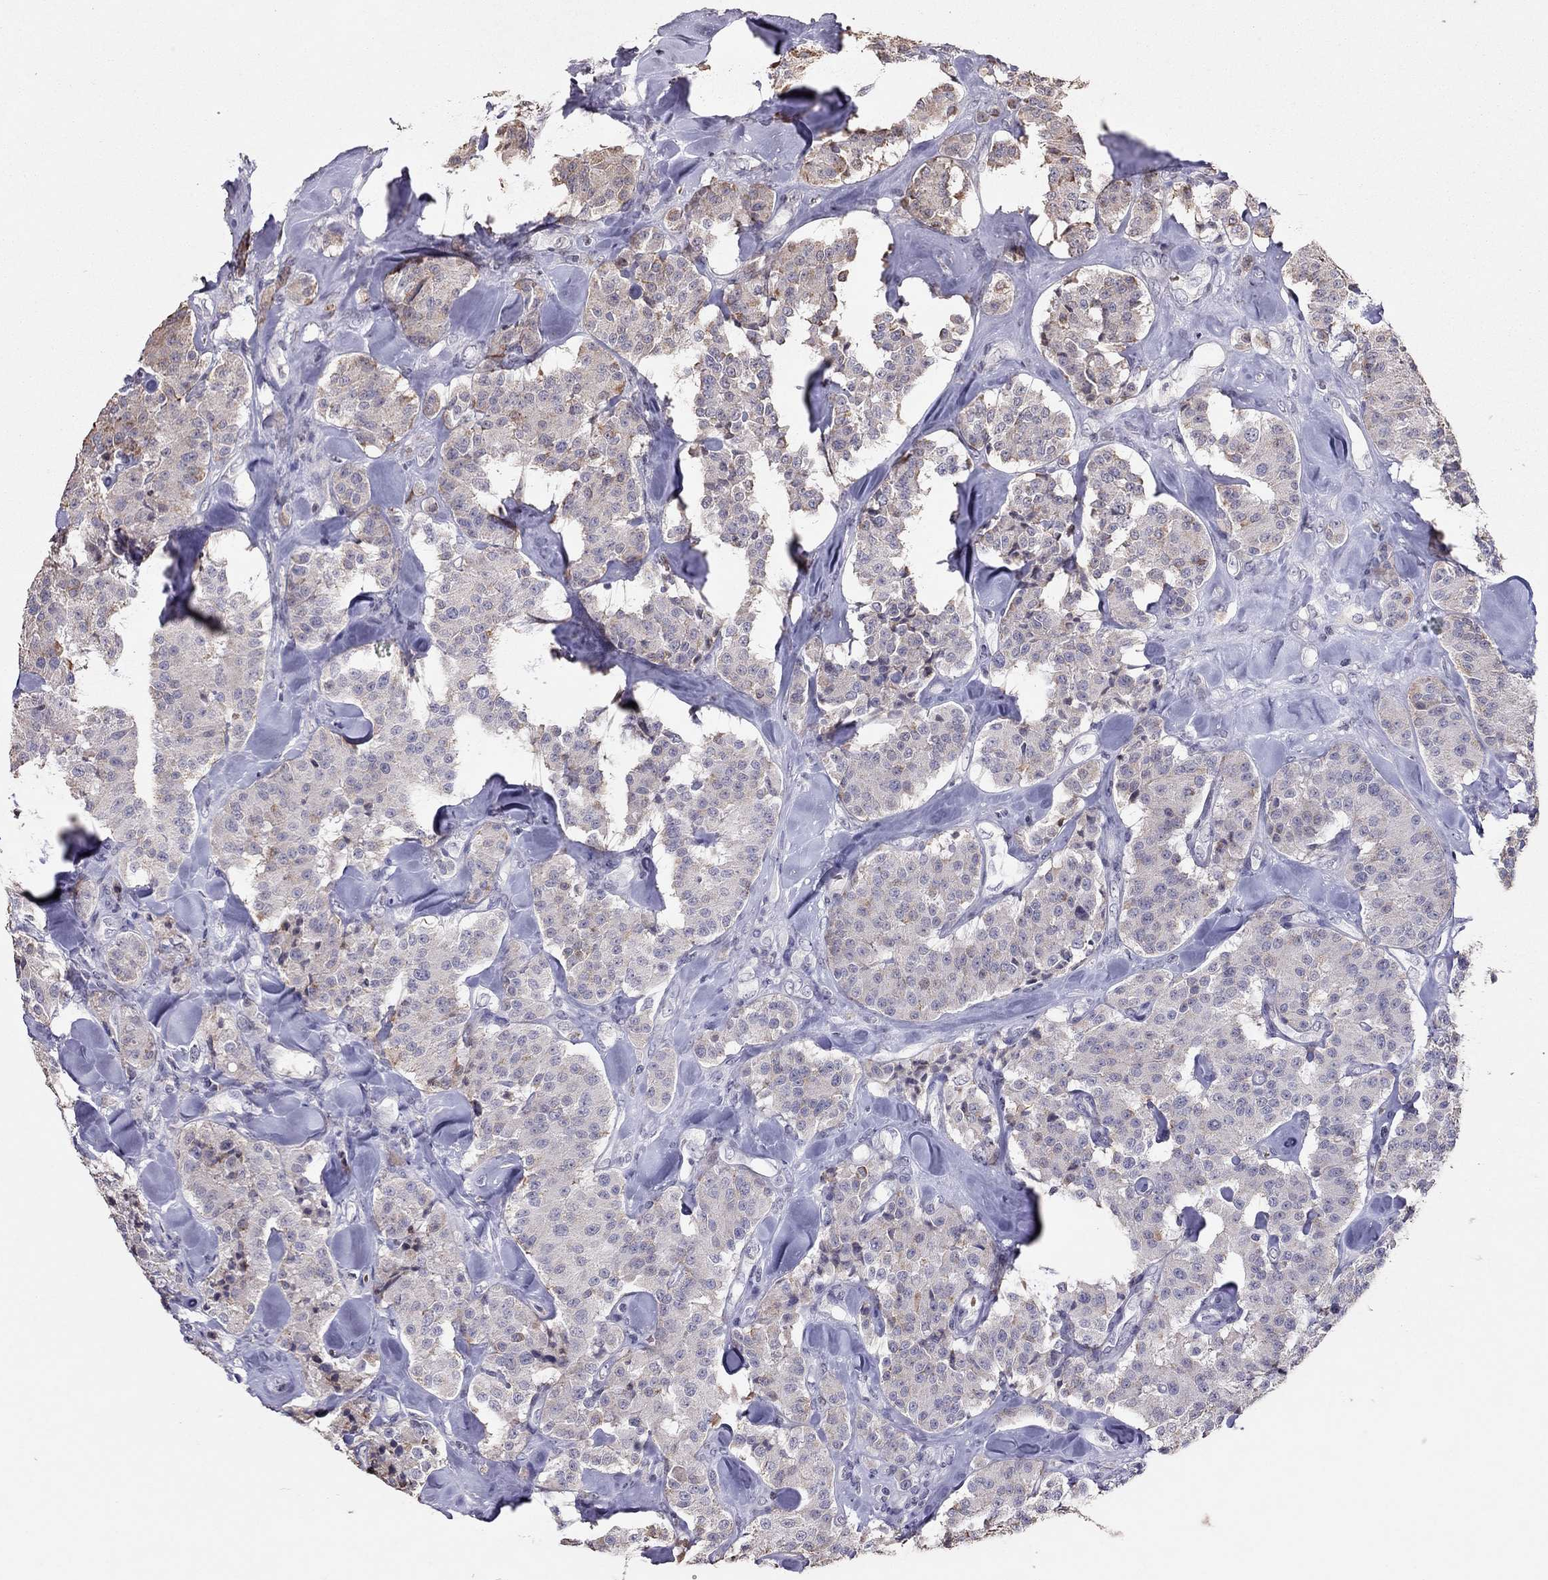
{"staining": {"intensity": "weak", "quantity": "<25%", "location": "cytoplasmic/membranous"}, "tissue": "carcinoid", "cell_type": "Tumor cells", "image_type": "cancer", "snomed": [{"axis": "morphology", "description": "Carcinoid, malignant, NOS"}, {"axis": "topography", "description": "Pancreas"}], "caption": "Immunohistochemistry photomicrograph of neoplastic tissue: malignant carcinoid stained with DAB (3,3'-diaminobenzidine) exhibits no significant protein positivity in tumor cells. (DAB IHC, high magnification).", "gene": "TSHB", "patient": {"sex": "male", "age": 41}}